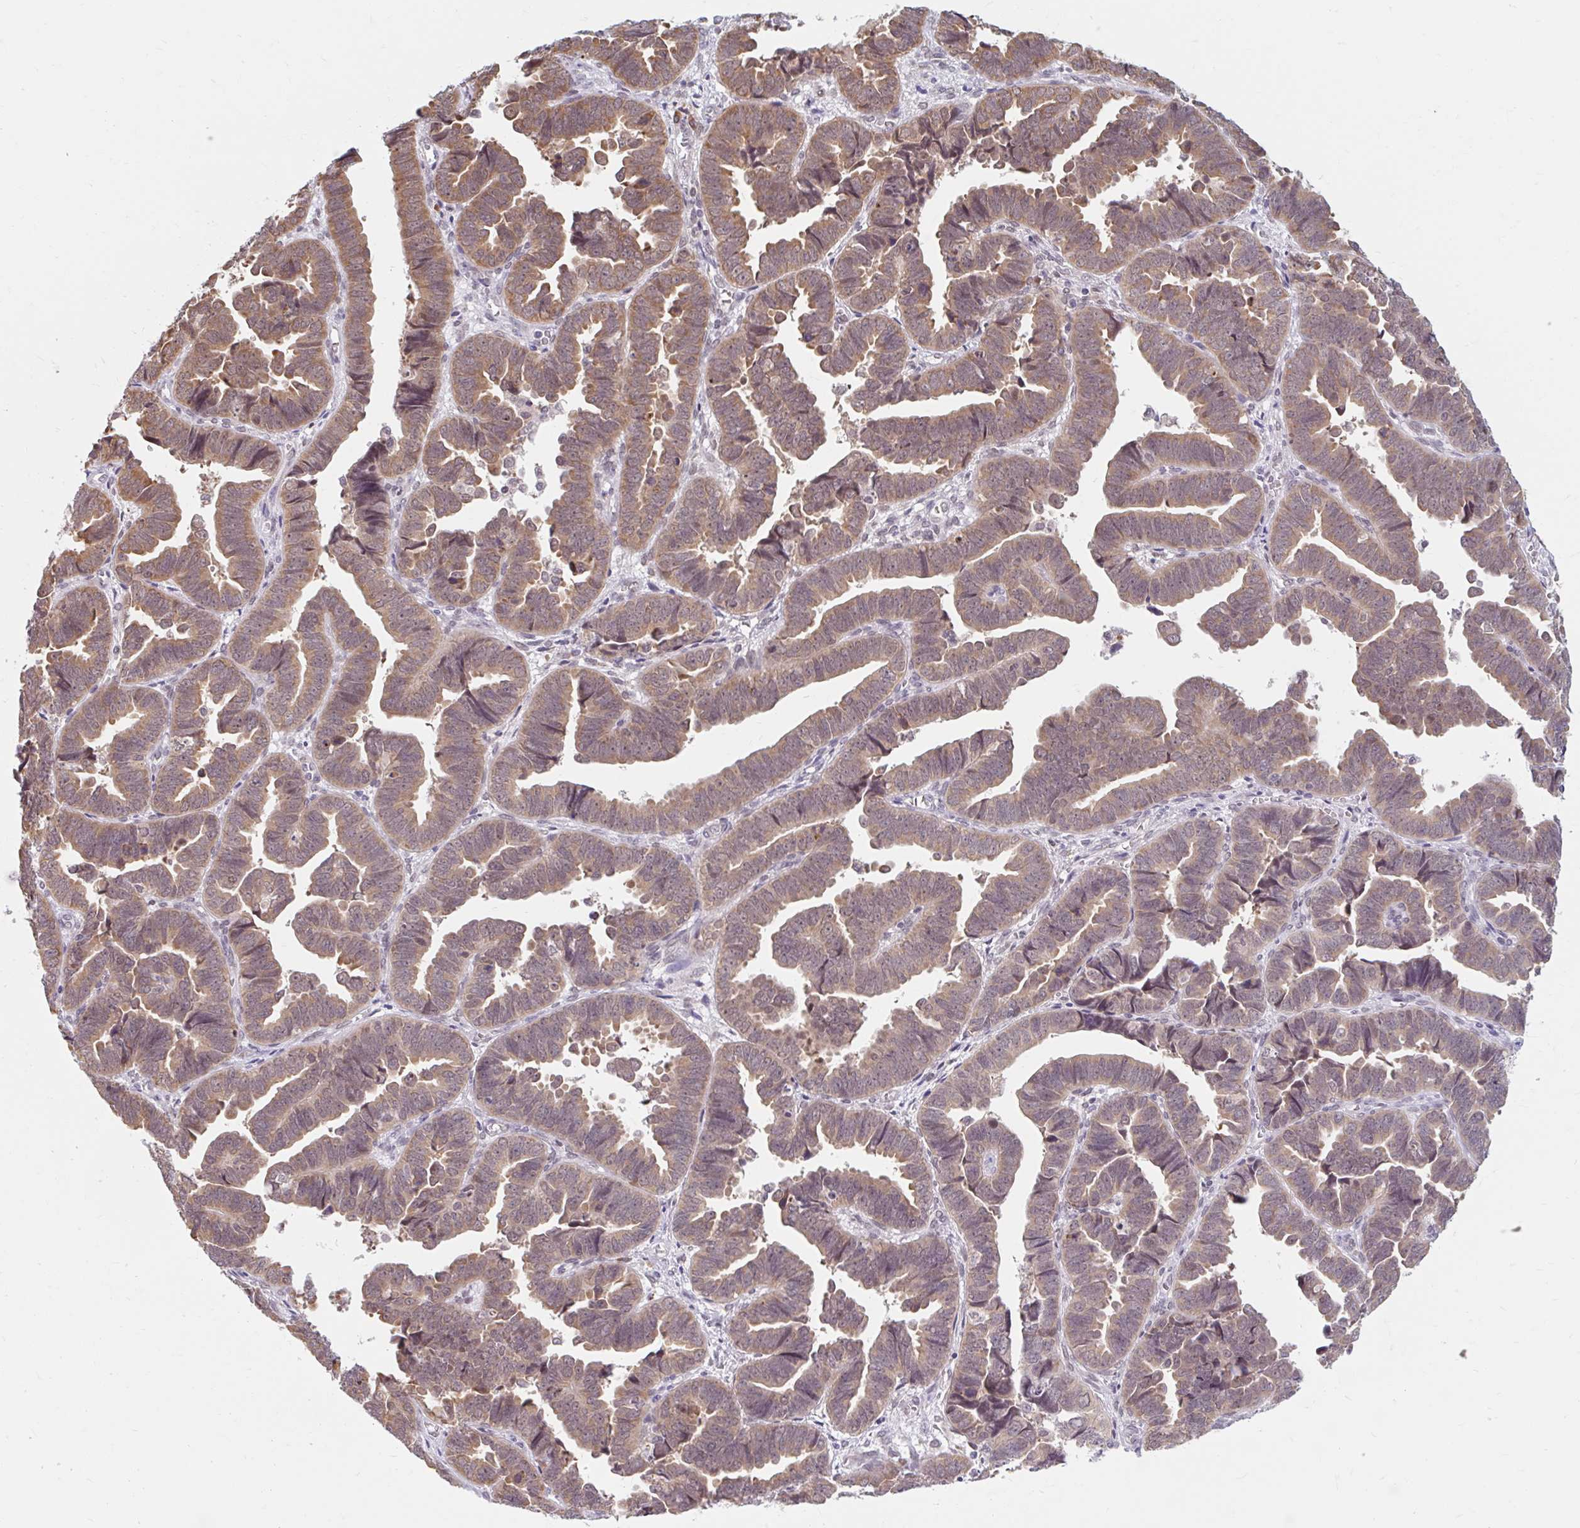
{"staining": {"intensity": "moderate", "quantity": ">75%", "location": "cytoplasmic/membranous"}, "tissue": "endometrial cancer", "cell_type": "Tumor cells", "image_type": "cancer", "snomed": [{"axis": "morphology", "description": "Adenocarcinoma, NOS"}, {"axis": "topography", "description": "Endometrium"}], "caption": "This image demonstrates endometrial adenocarcinoma stained with IHC to label a protein in brown. The cytoplasmic/membranous of tumor cells show moderate positivity for the protein. Nuclei are counter-stained blue.", "gene": "SRSF10", "patient": {"sex": "female", "age": 75}}